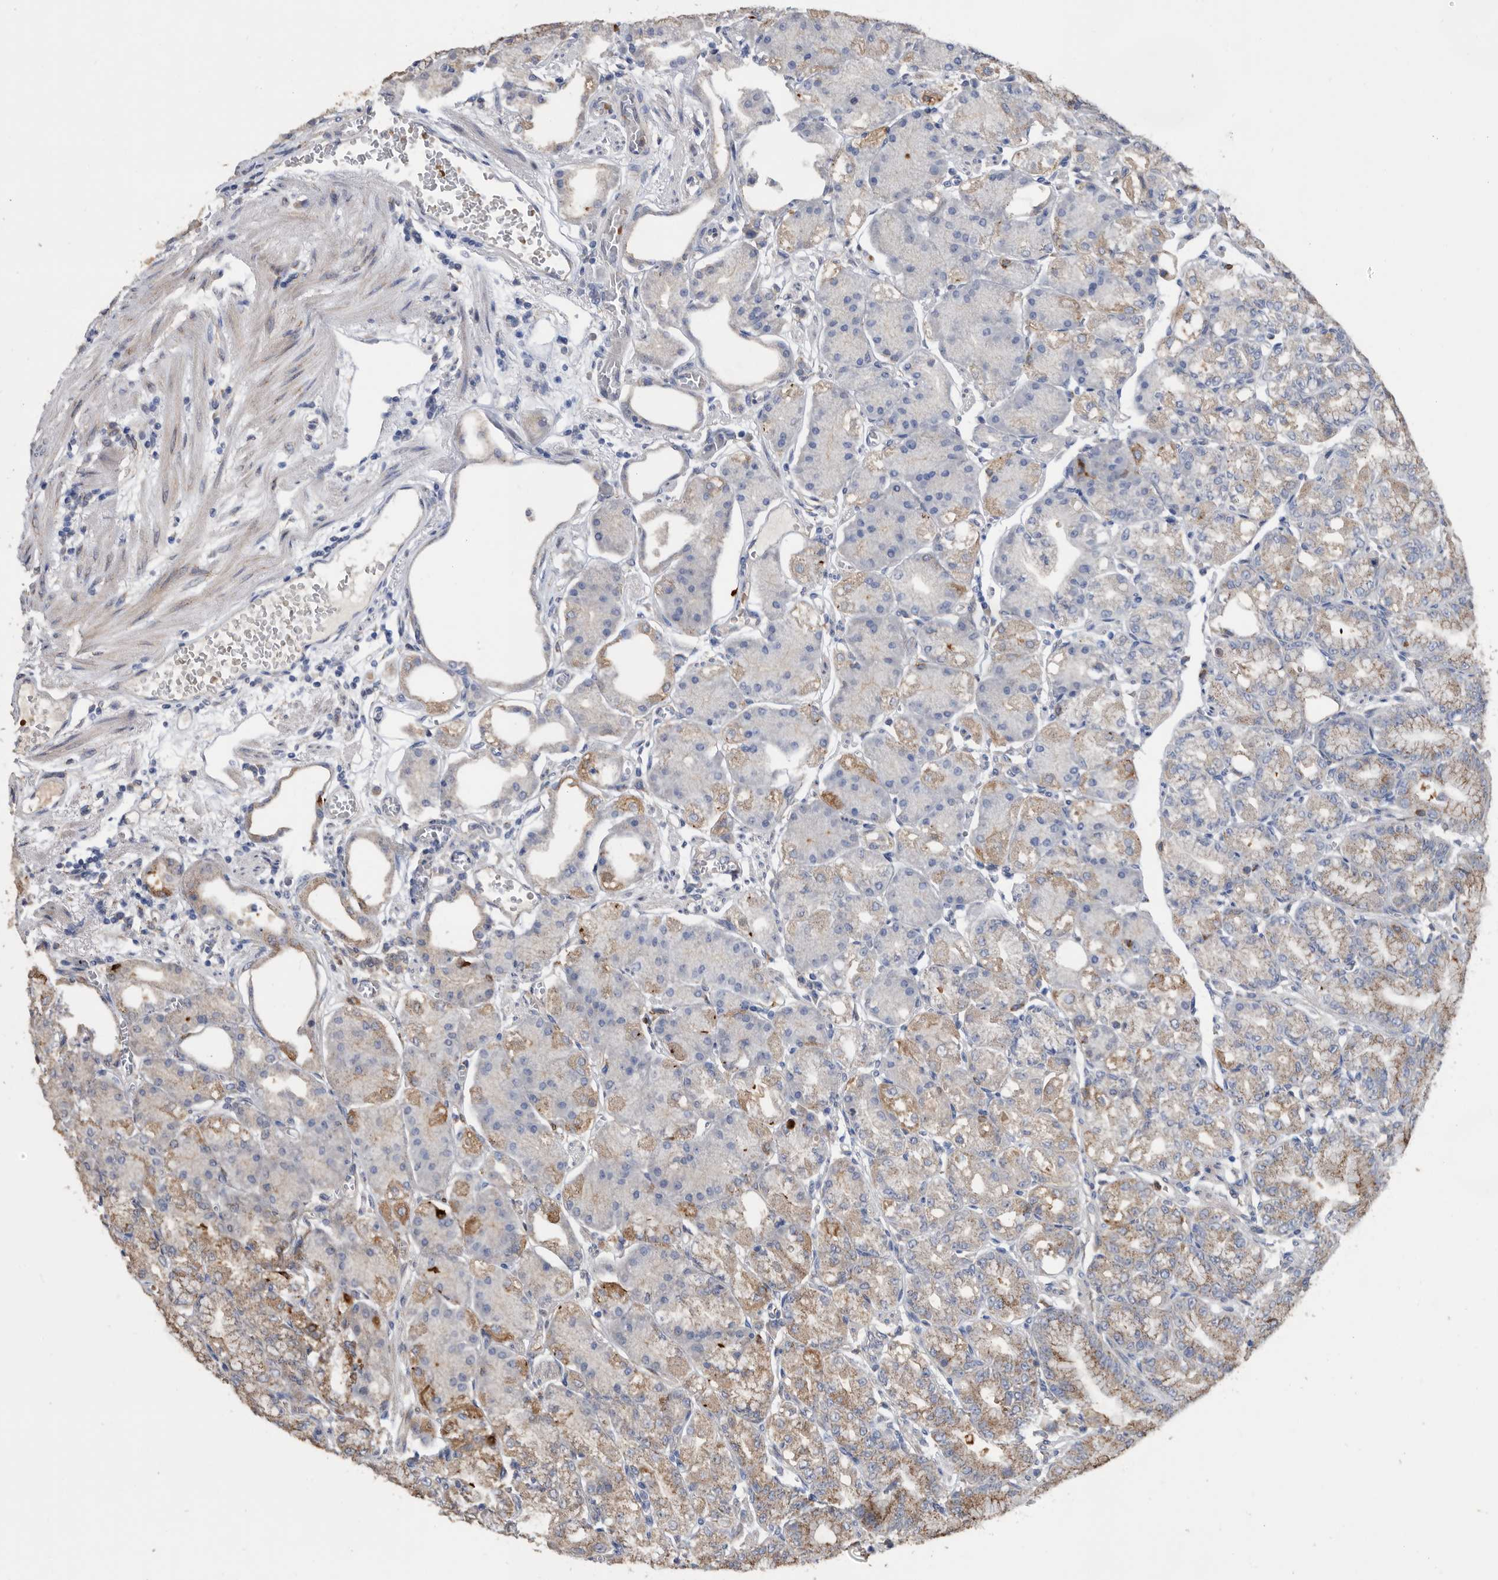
{"staining": {"intensity": "strong", "quantity": "<25%", "location": "cytoplasmic/membranous"}, "tissue": "stomach", "cell_type": "Glandular cells", "image_type": "normal", "snomed": [{"axis": "morphology", "description": "Normal tissue, NOS"}, {"axis": "topography", "description": "Stomach, lower"}], "caption": "A histopathology image showing strong cytoplasmic/membranous positivity in approximately <25% of glandular cells in unremarkable stomach, as visualized by brown immunohistochemical staining.", "gene": "CRISPLD2", "patient": {"sex": "male", "age": 71}}